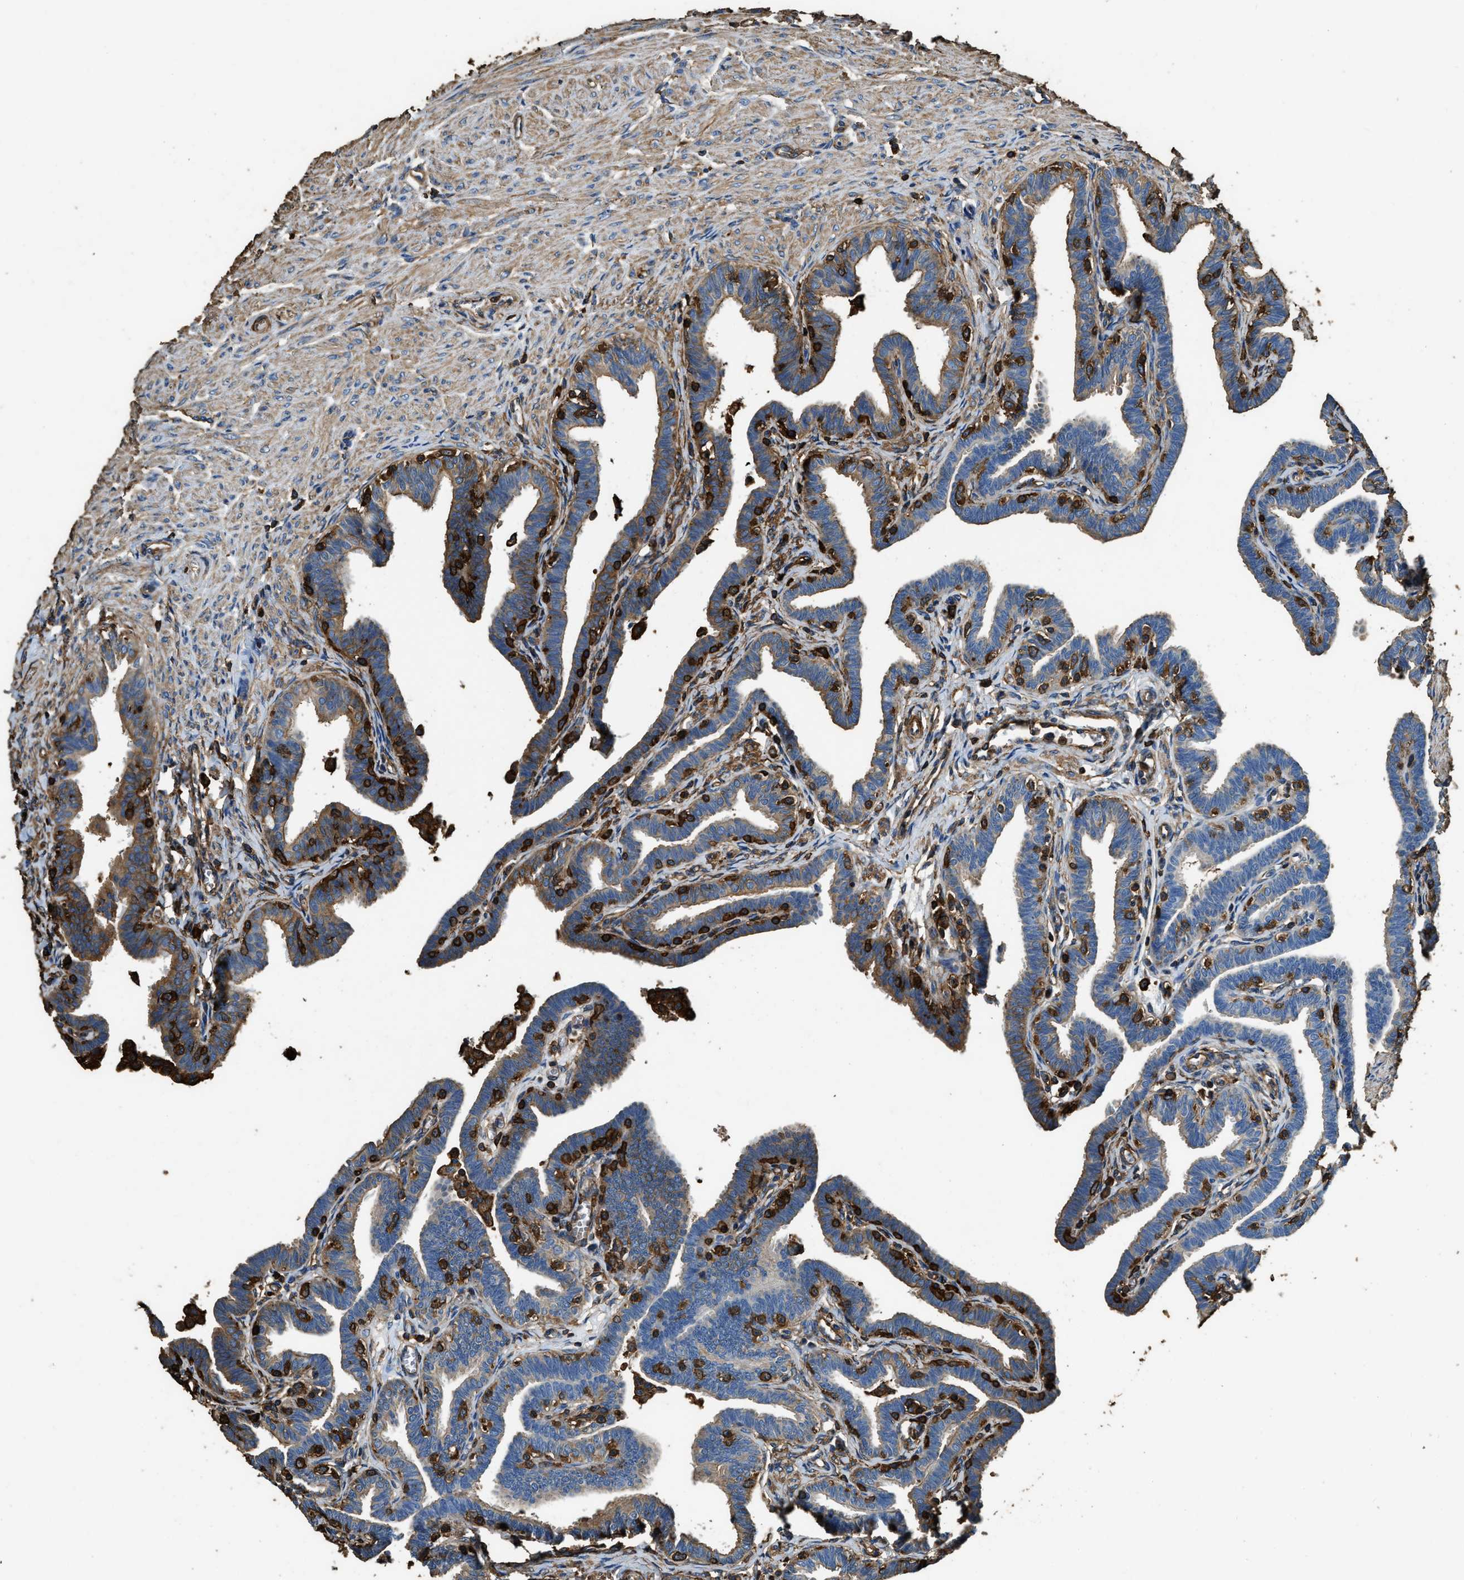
{"staining": {"intensity": "moderate", "quantity": ">75%", "location": "cytoplasmic/membranous"}, "tissue": "fallopian tube", "cell_type": "Glandular cells", "image_type": "normal", "snomed": [{"axis": "morphology", "description": "Normal tissue, NOS"}, {"axis": "topography", "description": "Fallopian tube"}, {"axis": "topography", "description": "Ovary"}], "caption": "About >75% of glandular cells in normal human fallopian tube show moderate cytoplasmic/membranous protein expression as visualized by brown immunohistochemical staining.", "gene": "ACCS", "patient": {"sex": "female", "age": 23}}